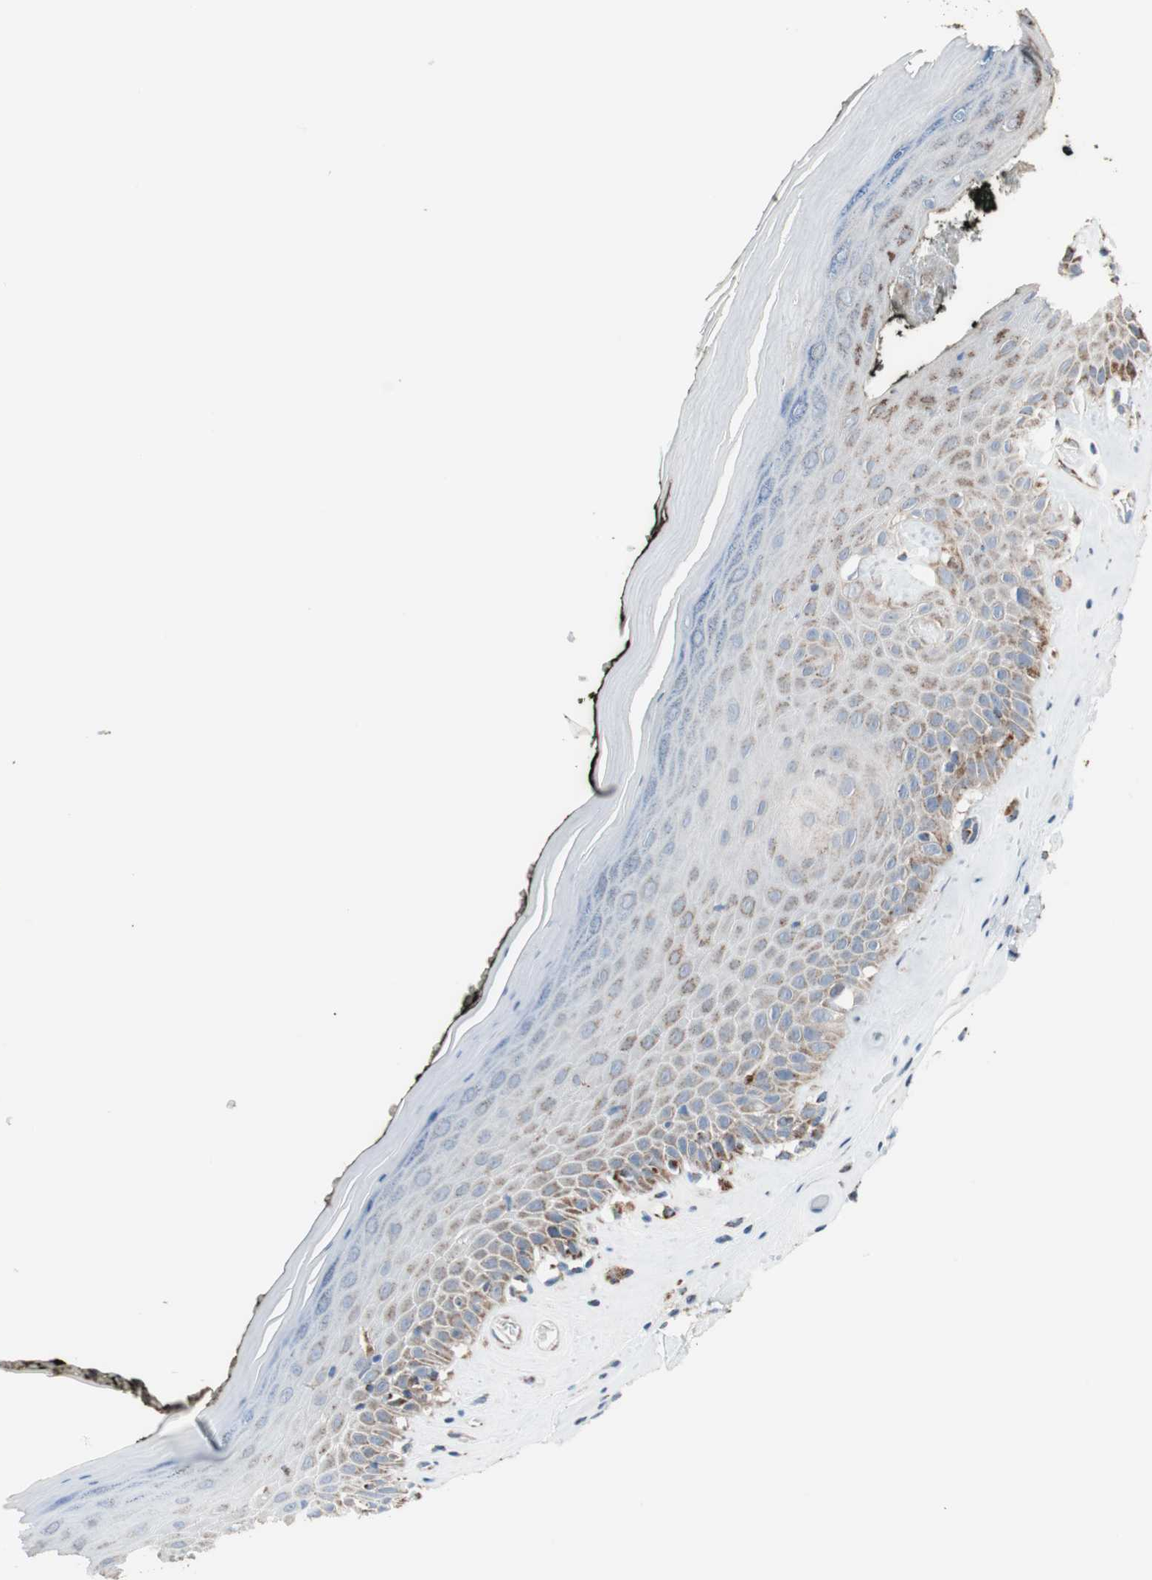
{"staining": {"intensity": "strong", "quantity": "25%-75%", "location": "cytoplasmic/membranous"}, "tissue": "skin", "cell_type": "Epidermal cells", "image_type": "normal", "snomed": [{"axis": "morphology", "description": "Normal tissue, NOS"}, {"axis": "morphology", "description": "Inflammation, NOS"}, {"axis": "topography", "description": "Vulva"}], "caption": "Unremarkable skin was stained to show a protein in brown. There is high levels of strong cytoplasmic/membranous positivity in about 25%-75% of epidermal cells. (DAB IHC with brightfield microscopy, high magnification).", "gene": "PCSK4", "patient": {"sex": "female", "age": 84}}